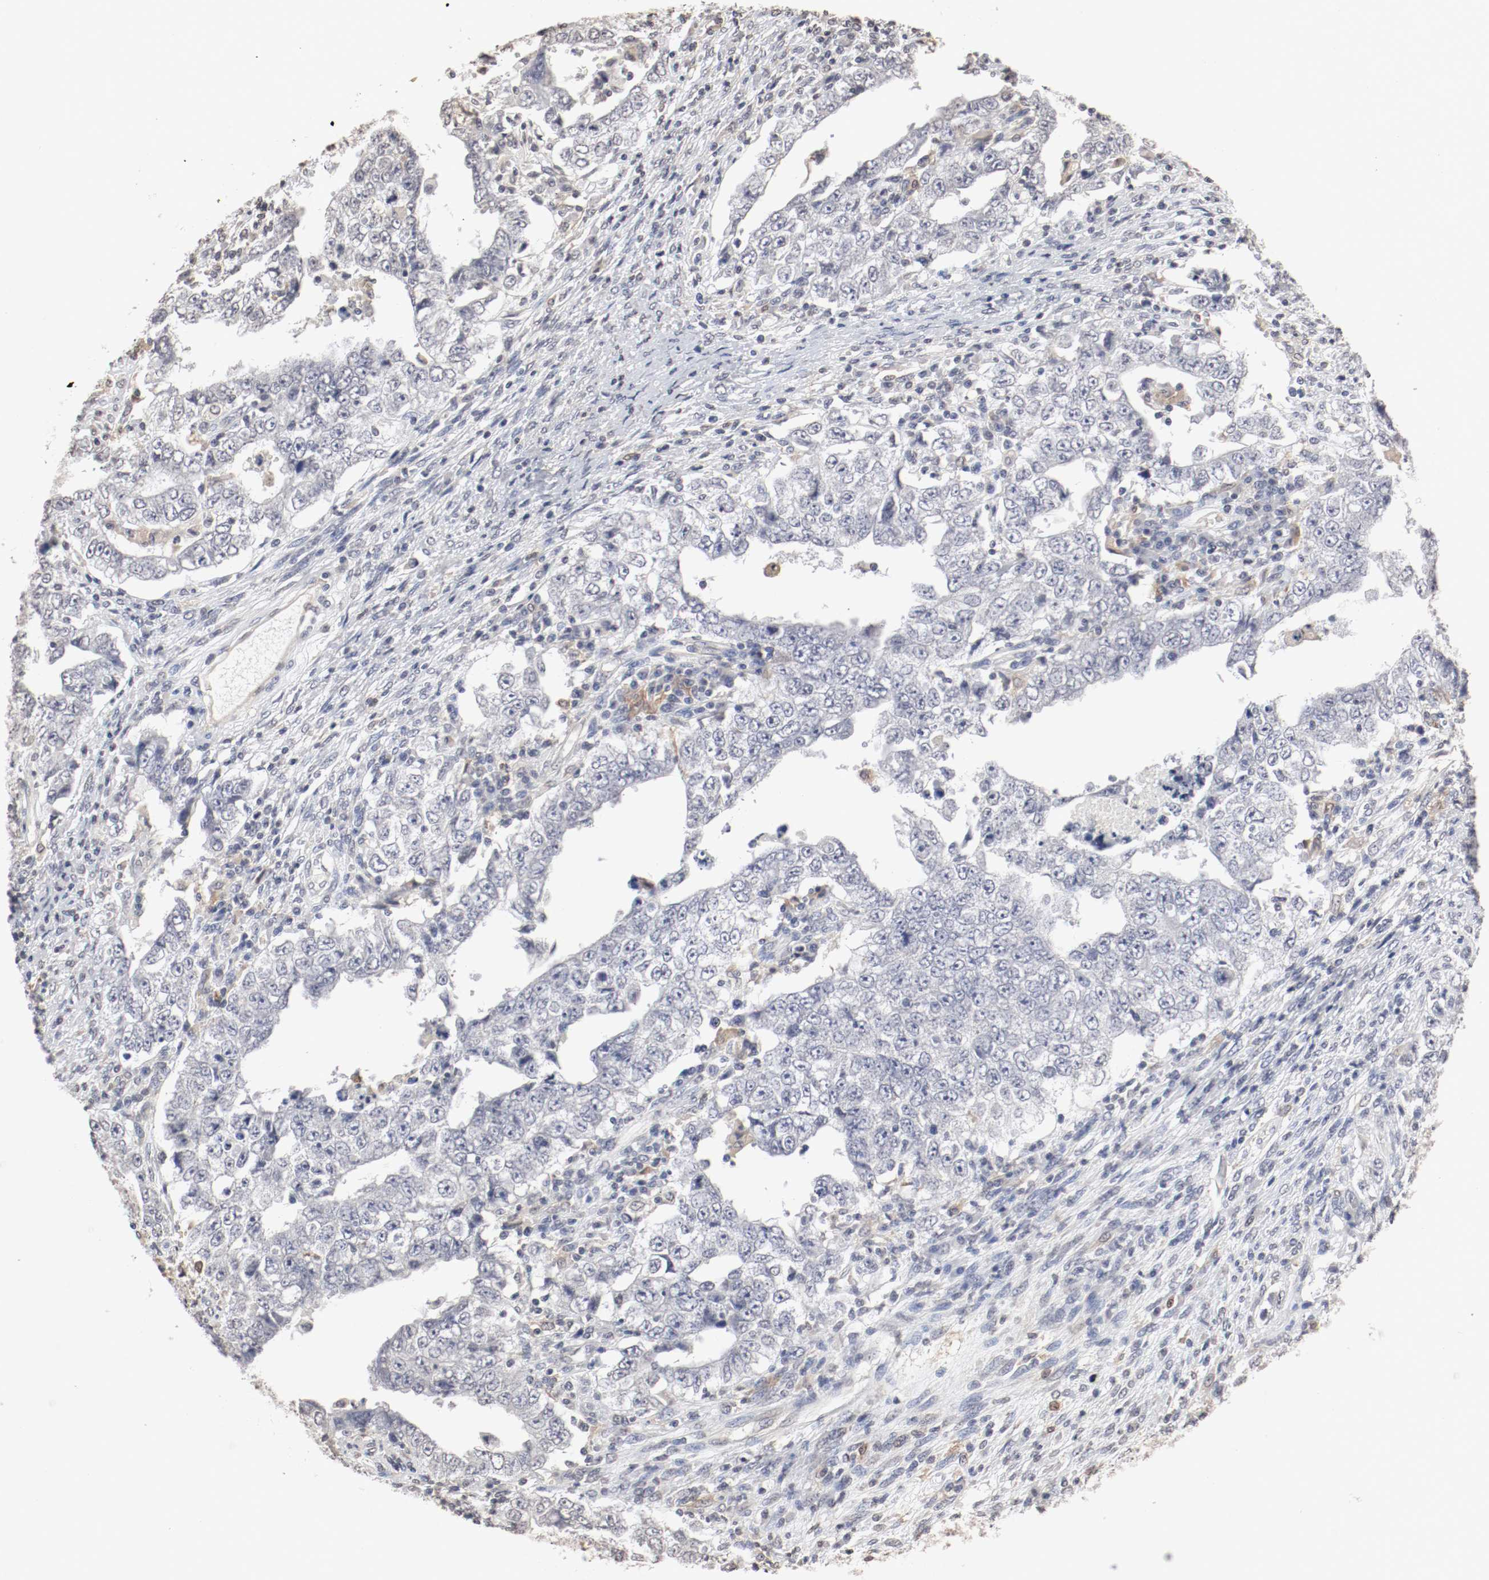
{"staining": {"intensity": "weak", "quantity": "<25%", "location": "cytoplasmic/membranous"}, "tissue": "testis cancer", "cell_type": "Tumor cells", "image_type": "cancer", "snomed": [{"axis": "morphology", "description": "Carcinoma, Embryonal, NOS"}, {"axis": "topography", "description": "Testis"}], "caption": "A photomicrograph of testis embryonal carcinoma stained for a protein demonstrates no brown staining in tumor cells. Nuclei are stained in blue.", "gene": "WASL", "patient": {"sex": "male", "age": 26}}